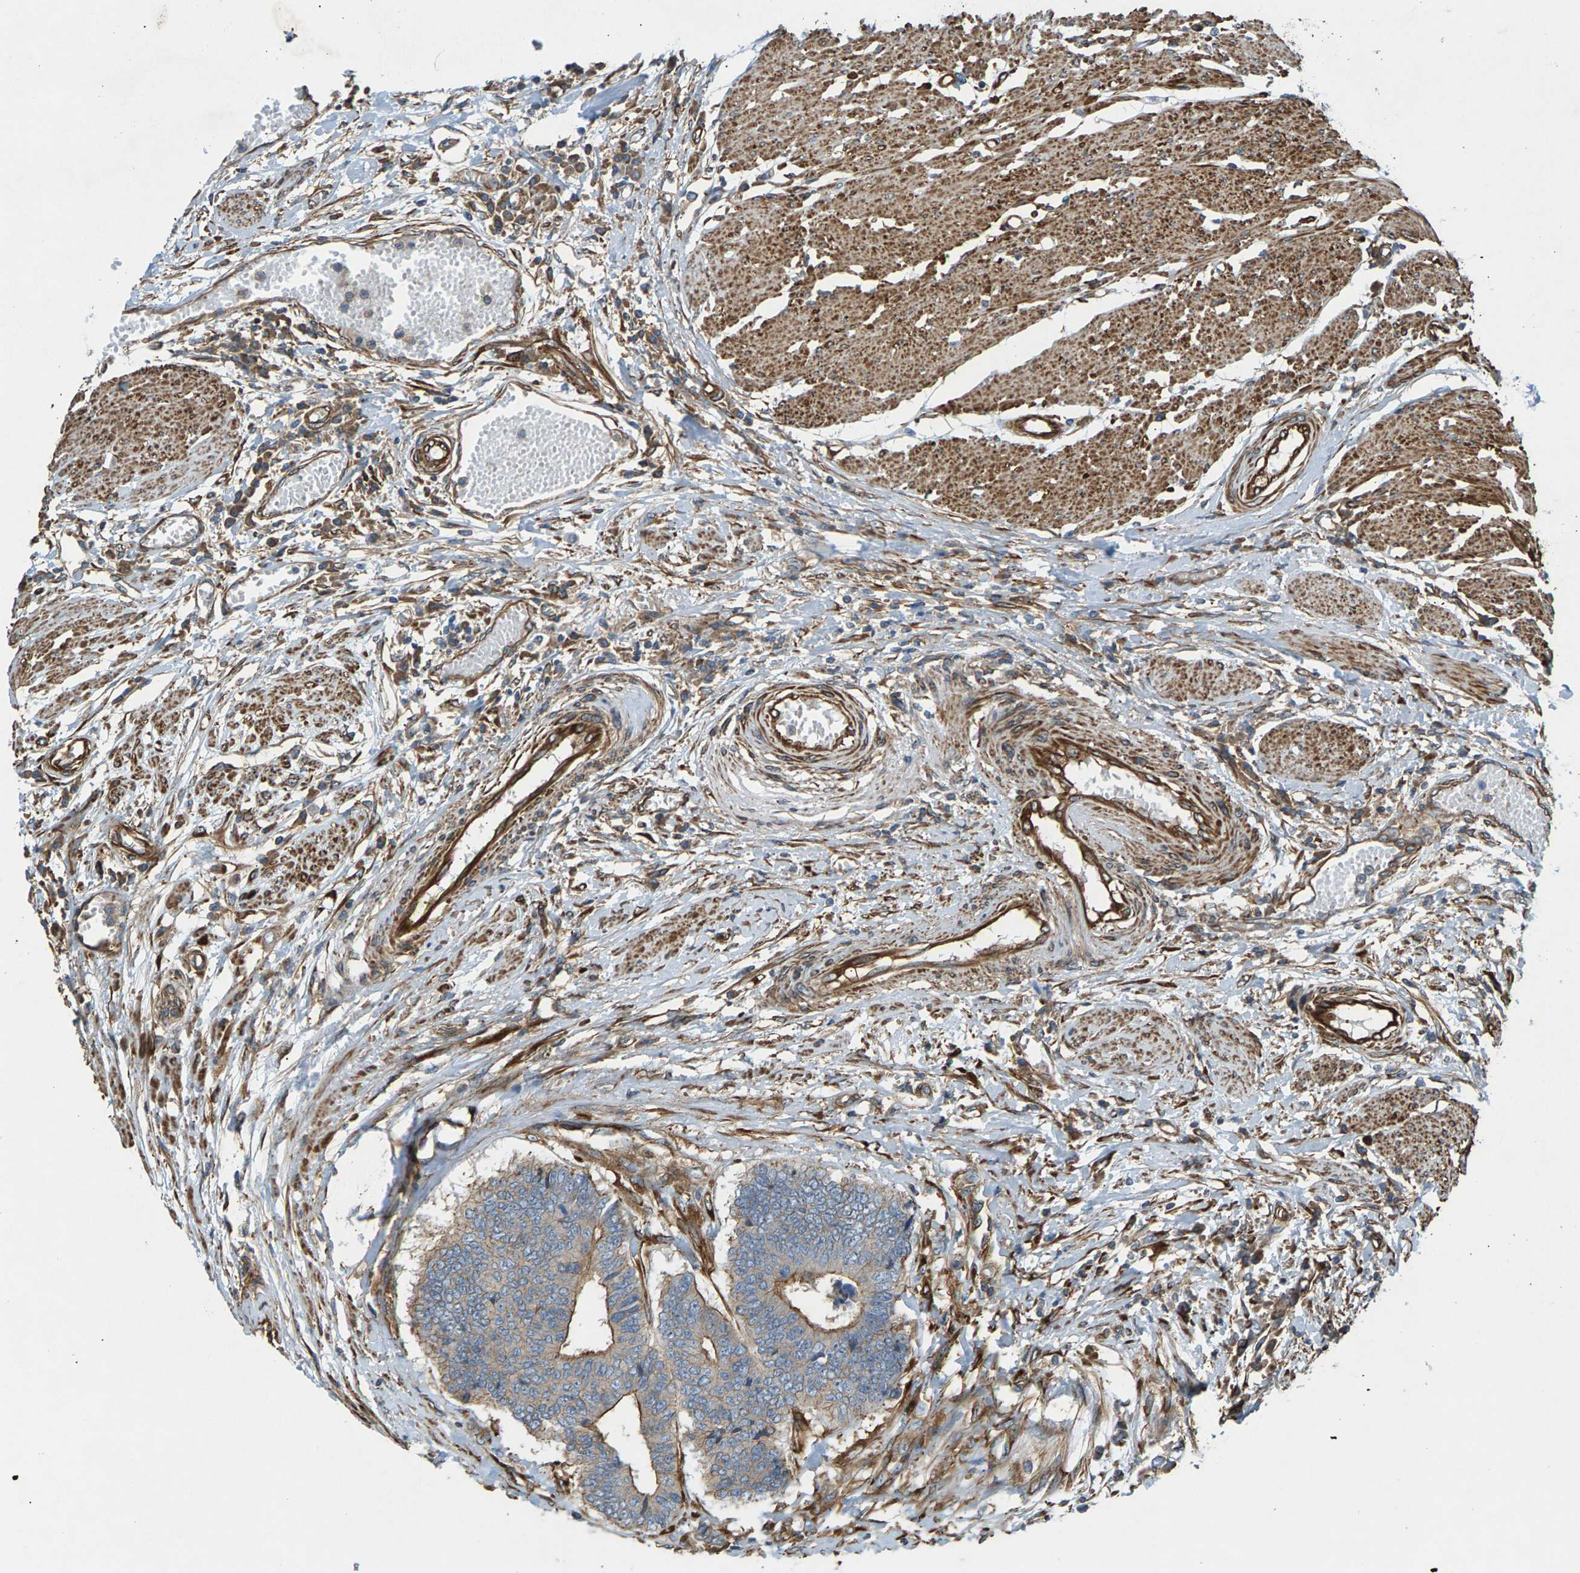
{"staining": {"intensity": "weak", "quantity": "25%-75%", "location": "cytoplasmic/membranous"}, "tissue": "colorectal cancer", "cell_type": "Tumor cells", "image_type": "cancer", "snomed": [{"axis": "morphology", "description": "Adenocarcinoma, NOS"}, {"axis": "topography", "description": "Rectum"}], "caption": "A high-resolution histopathology image shows immunohistochemistry staining of colorectal cancer (adenocarcinoma), which reveals weak cytoplasmic/membranous staining in approximately 25%-75% of tumor cells.", "gene": "PDCL", "patient": {"sex": "male", "age": 84}}